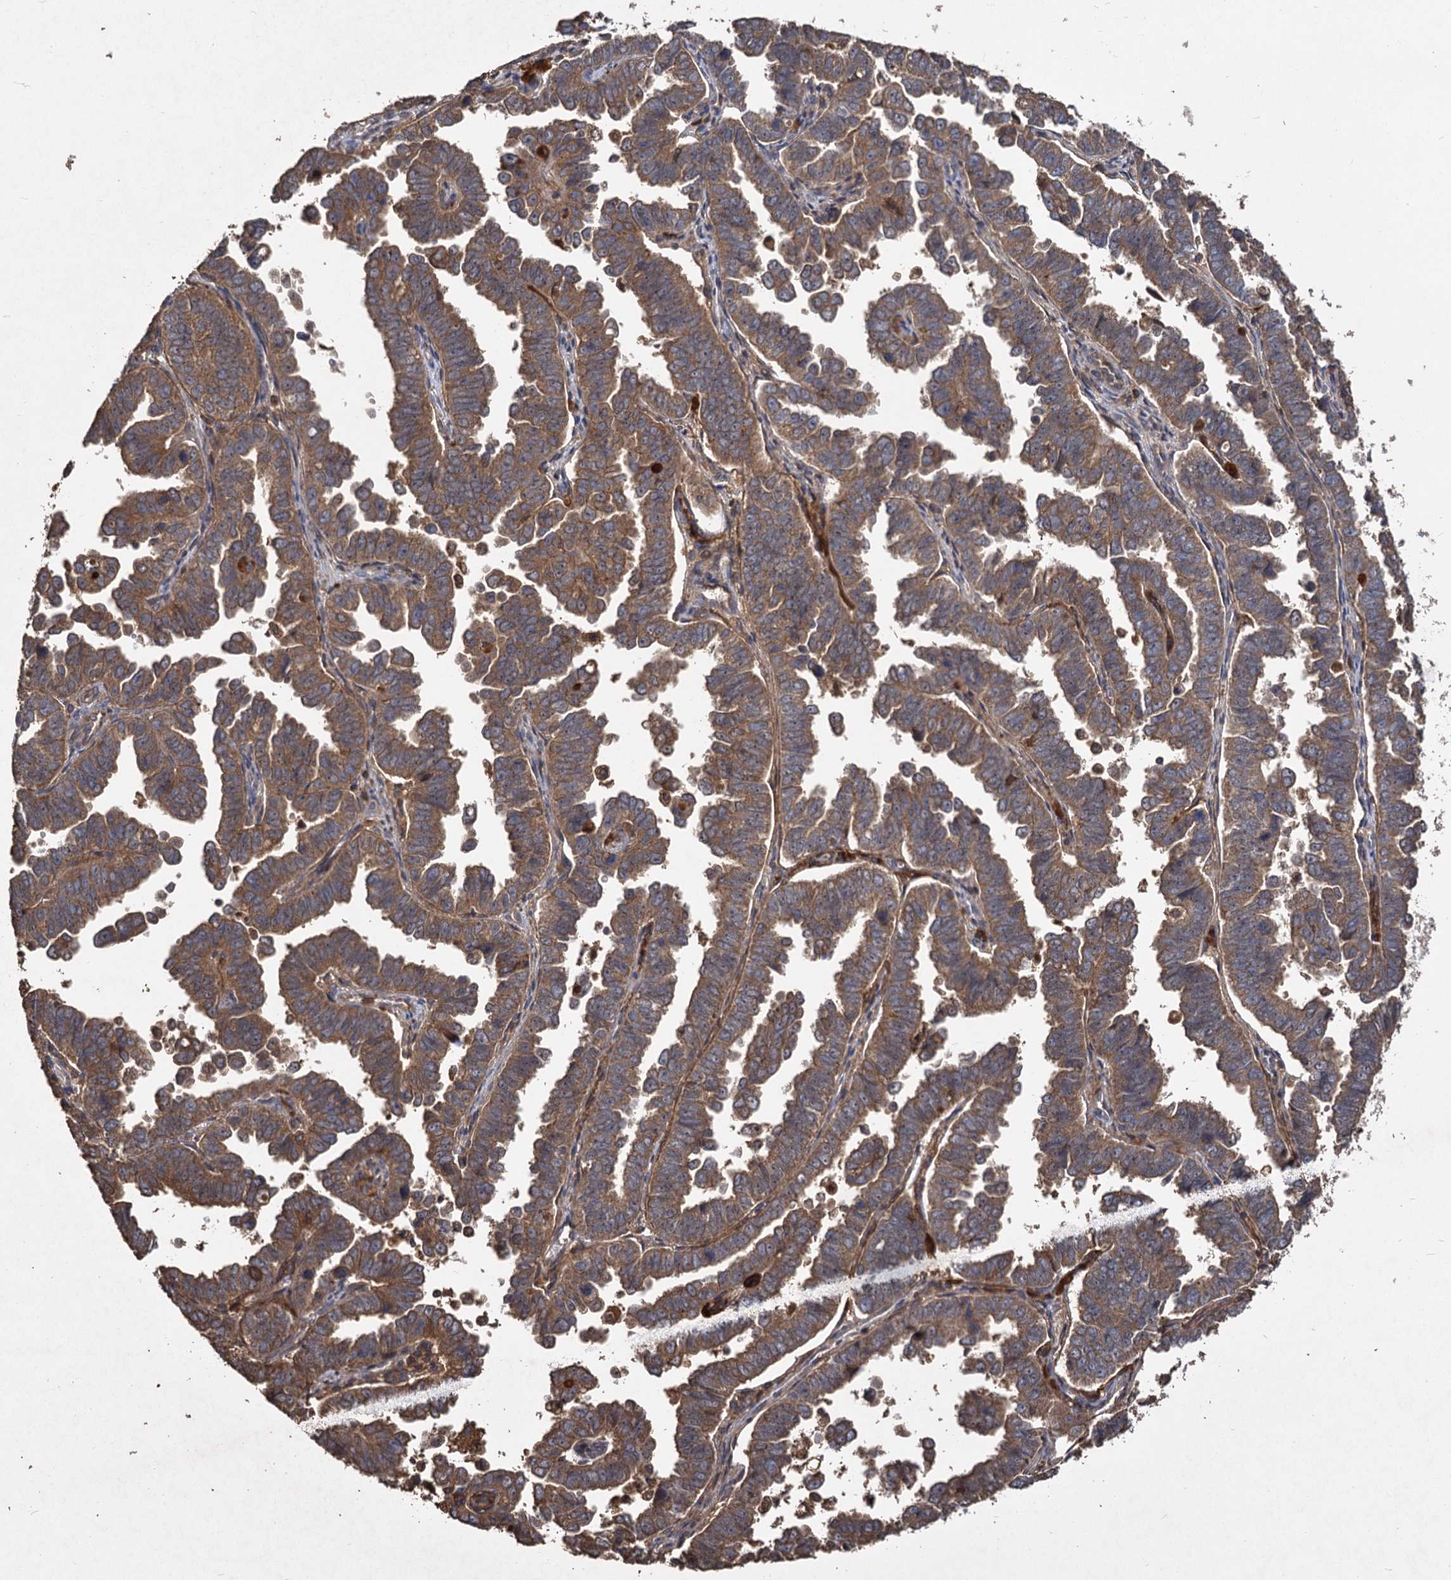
{"staining": {"intensity": "moderate", "quantity": ">75%", "location": "cytoplasmic/membranous"}, "tissue": "endometrial cancer", "cell_type": "Tumor cells", "image_type": "cancer", "snomed": [{"axis": "morphology", "description": "Adenocarcinoma, NOS"}, {"axis": "topography", "description": "Endometrium"}], "caption": "This image shows IHC staining of endometrial cancer (adenocarcinoma), with medium moderate cytoplasmic/membranous staining in about >75% of tumor cells.", "gene": "GCLC", "patient": {"sex": "female", "age": 75}}